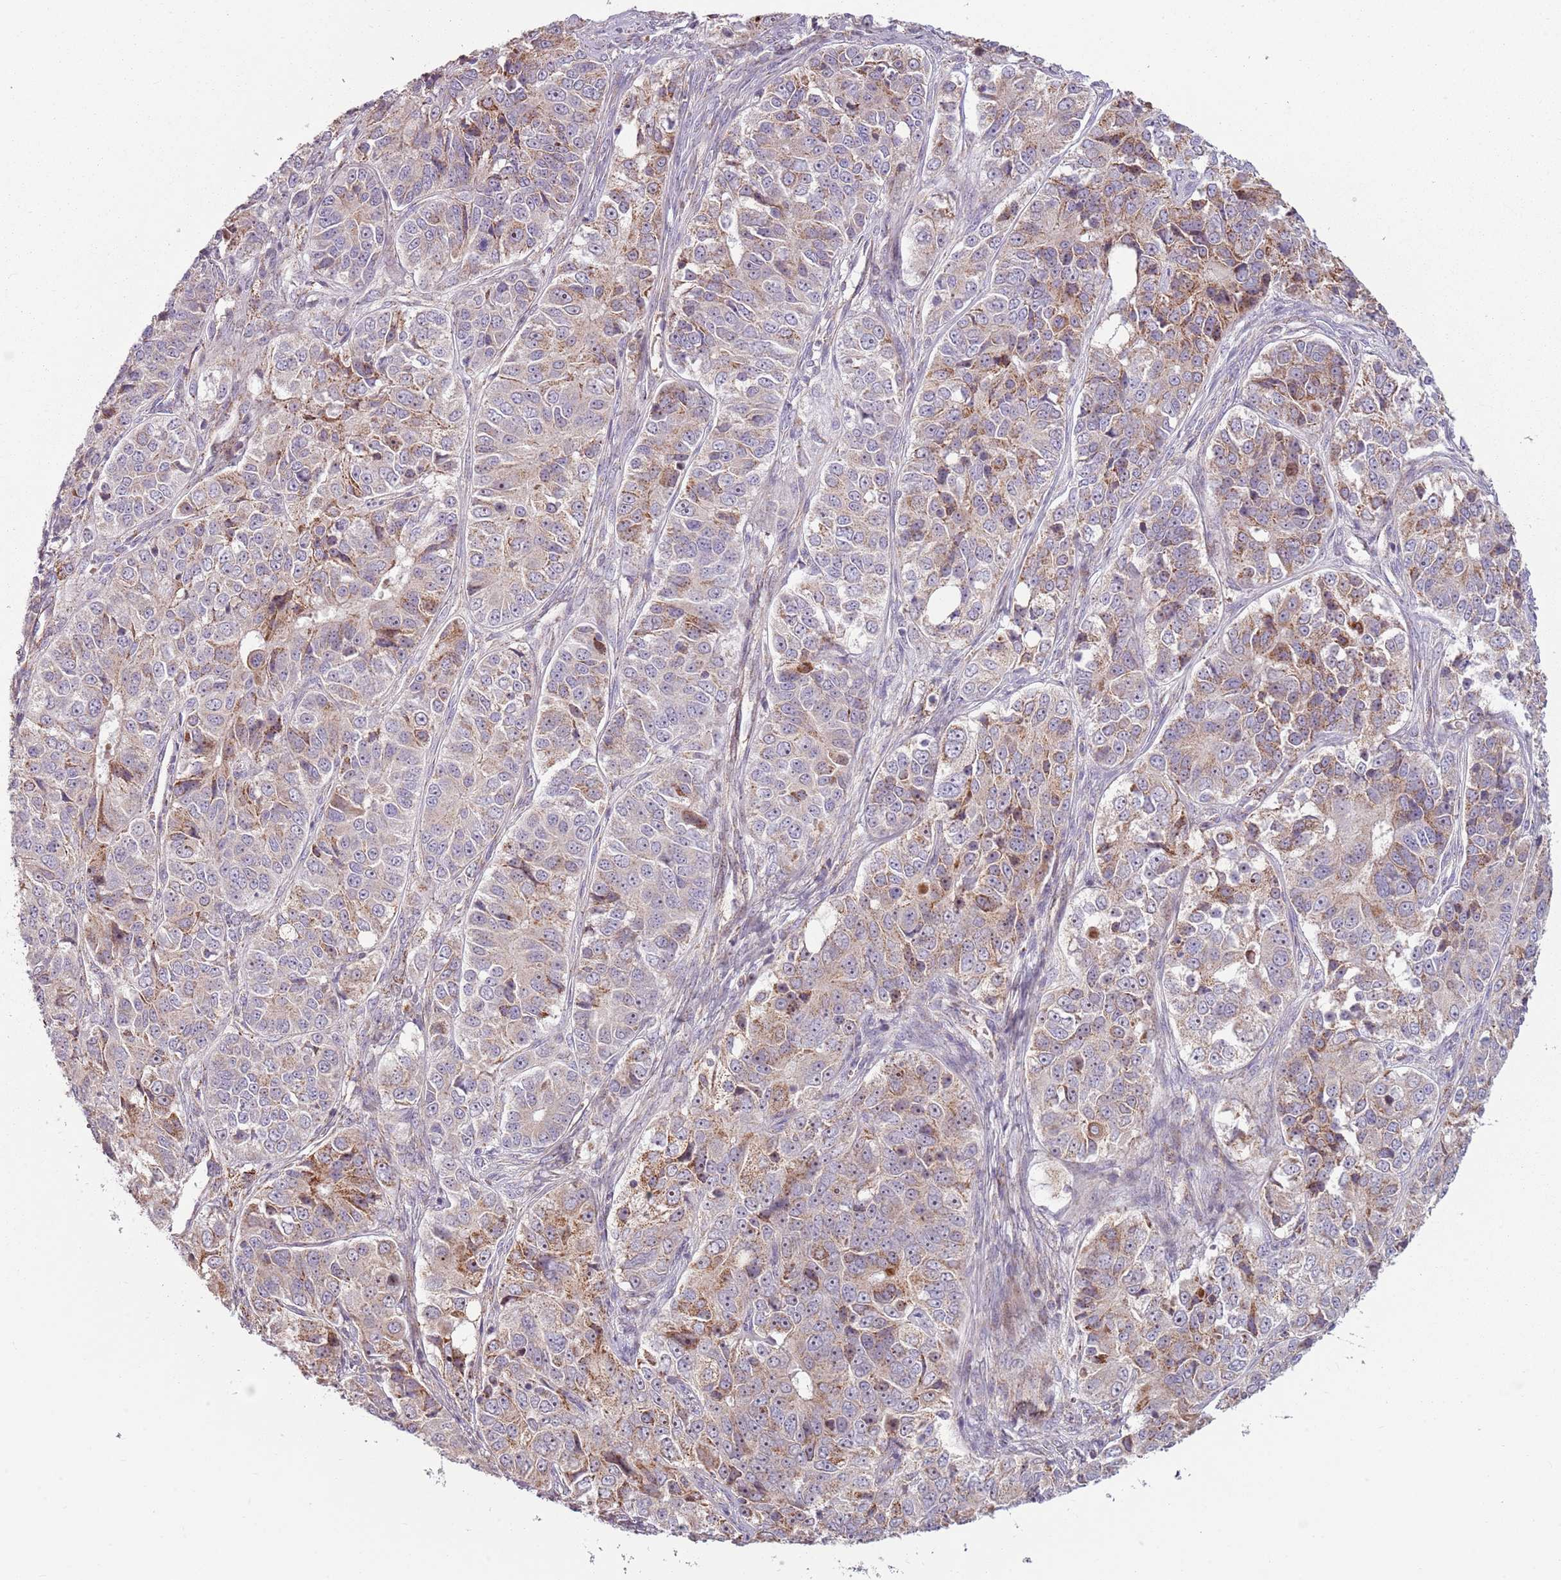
{"staining": {"intensity": "moderate", "quantity": "25%-75%", "location": "cytoplasmic/membranous"}, "tissue": "ovarian cancer", "cell_type": "Tumor cells", "image_type": "cancer", "snomed": [{"axis": "morphology", "description": "Carcinoma, endometroid"}, {"axis": "topography", "description": "Ovary"}], "caption": "Immunohistochemistry (IHC) of endometroid carcinoma (ovarian) exhibits medium levels of moderate cytoplasmic/membranous expression in approximately 25%-75% of tumor cells.", "gene": "ZNF530", "patient": {"sex": "female", "age": 51}}